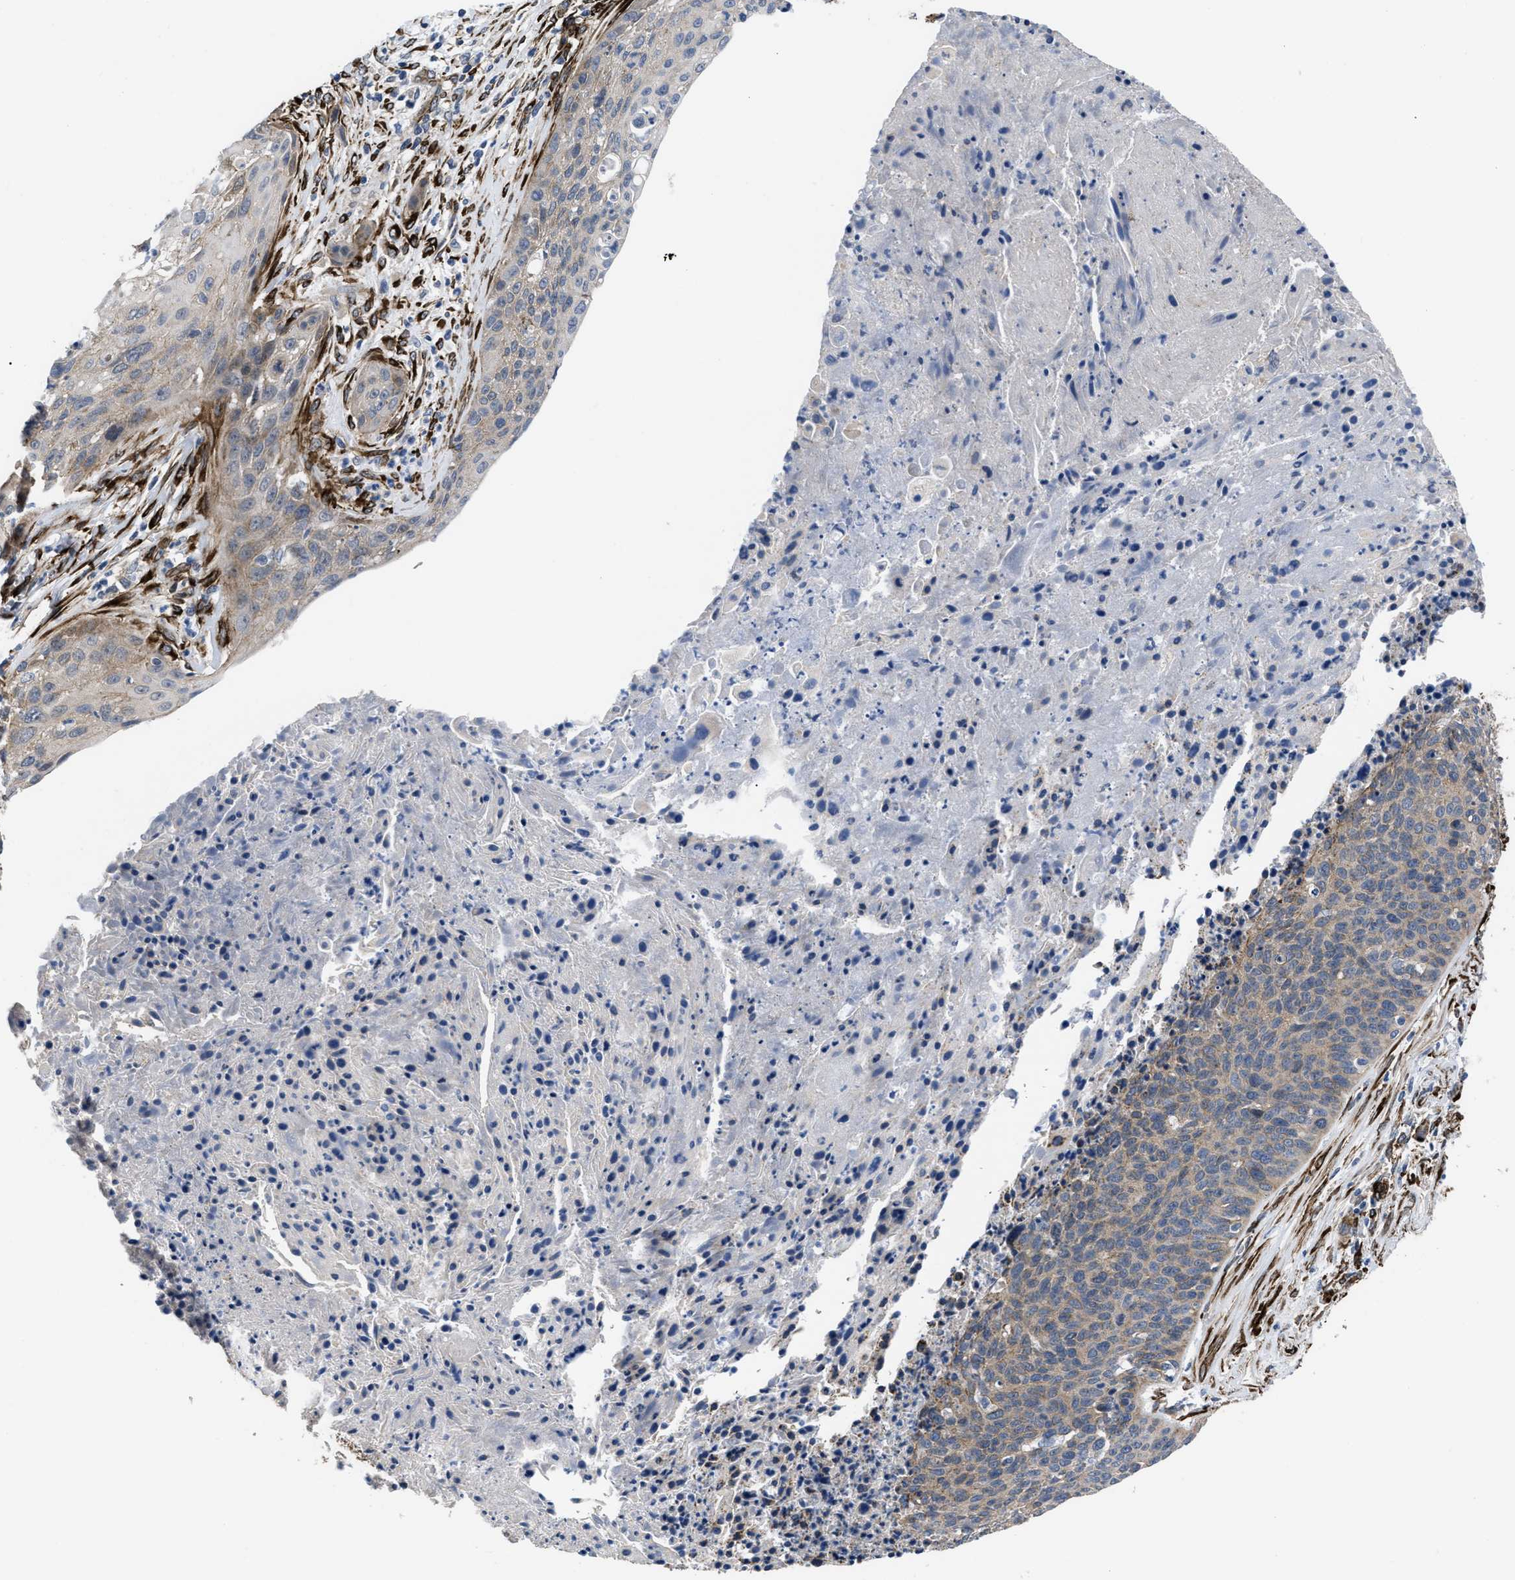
{"staining": {"intensity": "weak", "quantity": "25%-75%", "location": "cytoplasmic/membranous"}, "tissue": "cervical cancer", "cell_type": "Tumor cells", "image_type": "cancer", "snomed": [{"axis": "morphology", "description": "Squamous cell carcinoma, NOS"}, {"axis": "topography", "description": "Cervix"}], "caption": "The image reveals immunohistochemical staining of cervical cancer (squamous cell carcinoma). There is weak cytoplasmic/membranous expression is seen in about 25%-75% of tumor cells.", "gene": "SQLE", "patient": {"sex": "female", "age": 55}}